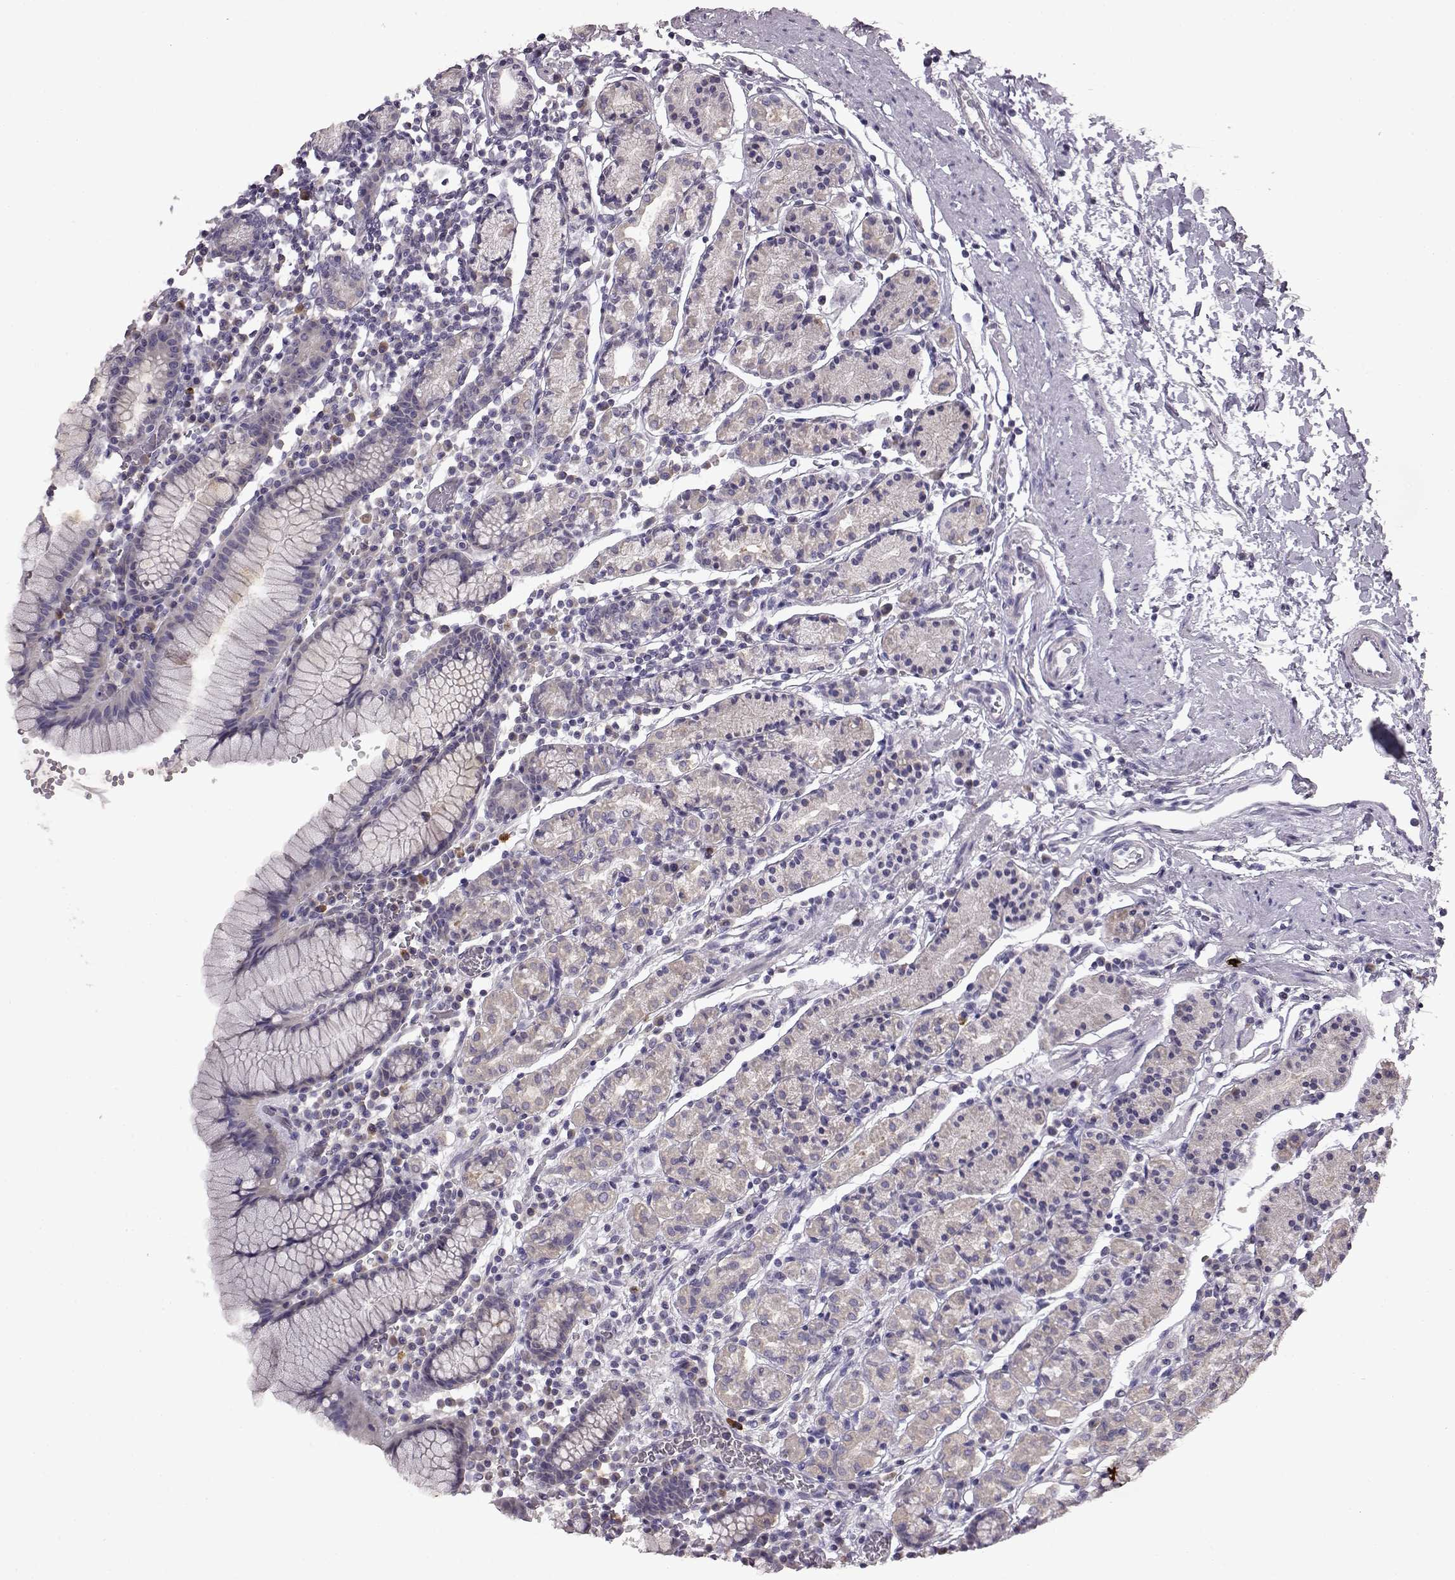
{"staining": {"intensity": "negative", "quantity": "none", "location": "none"}, "tissue": "stomach", "cell_type": "Glandular cells", "image_type": "normal", "snomed": [{"axis": "morphology", "description": "Normal tissue, NOS"}, {"axis": "topography", "description": "Stomach, upper"}, {"axis": "topography", "description": "Stomach"}], "caption": "Immunohistochemistry (IHC) photomicrograph of unremarkable stomach: human stomach stained with DAB exhibits no significant protein positivity in glandular cells. The staining is performed using DAB (3,3'-diaminobenzidine) brown chromogen with nuclei counter-stained in using hematoxylin.", "gene": "ADGRG2", "patient": {"sex": "male", "age": 62}}